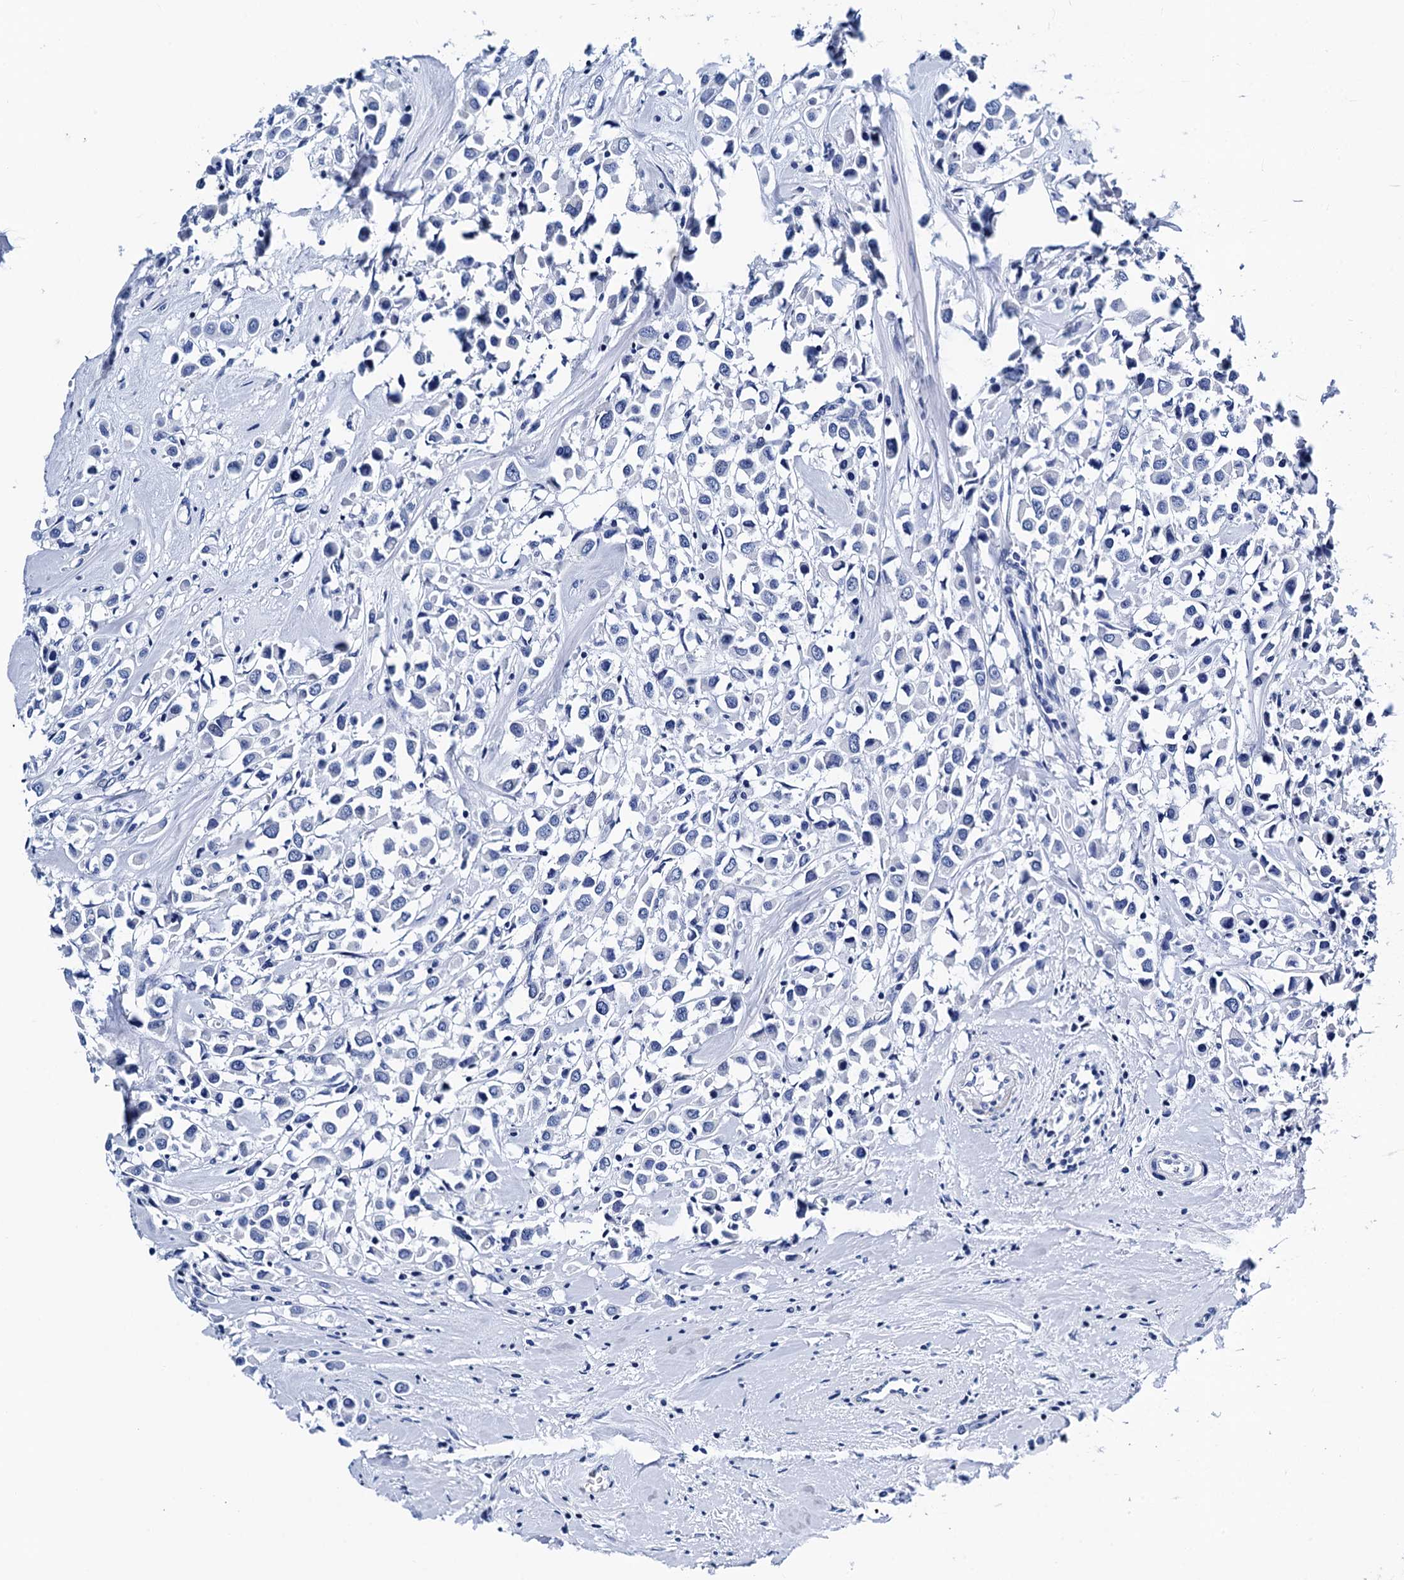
{"staining": {"intensity": "negative", "quantity": "none", "location": "none"}, "tissue": "breast cancer", "cell_type": "Tumor cells", "image_type": "cancer", "snomed": [{"axis": "morphology", "description": "Duct carcinoma"}, {"axis": "topography", "description": "Breast"}], "caption": "Tumor cells show no significant positivity in breast cancer. (DAB (3,3'-diaminobenzidine) immunohistochemistry (IHC), high magnification).", "gene": "MYBPC3", "patient": {"sex": "female", "age": 61}}